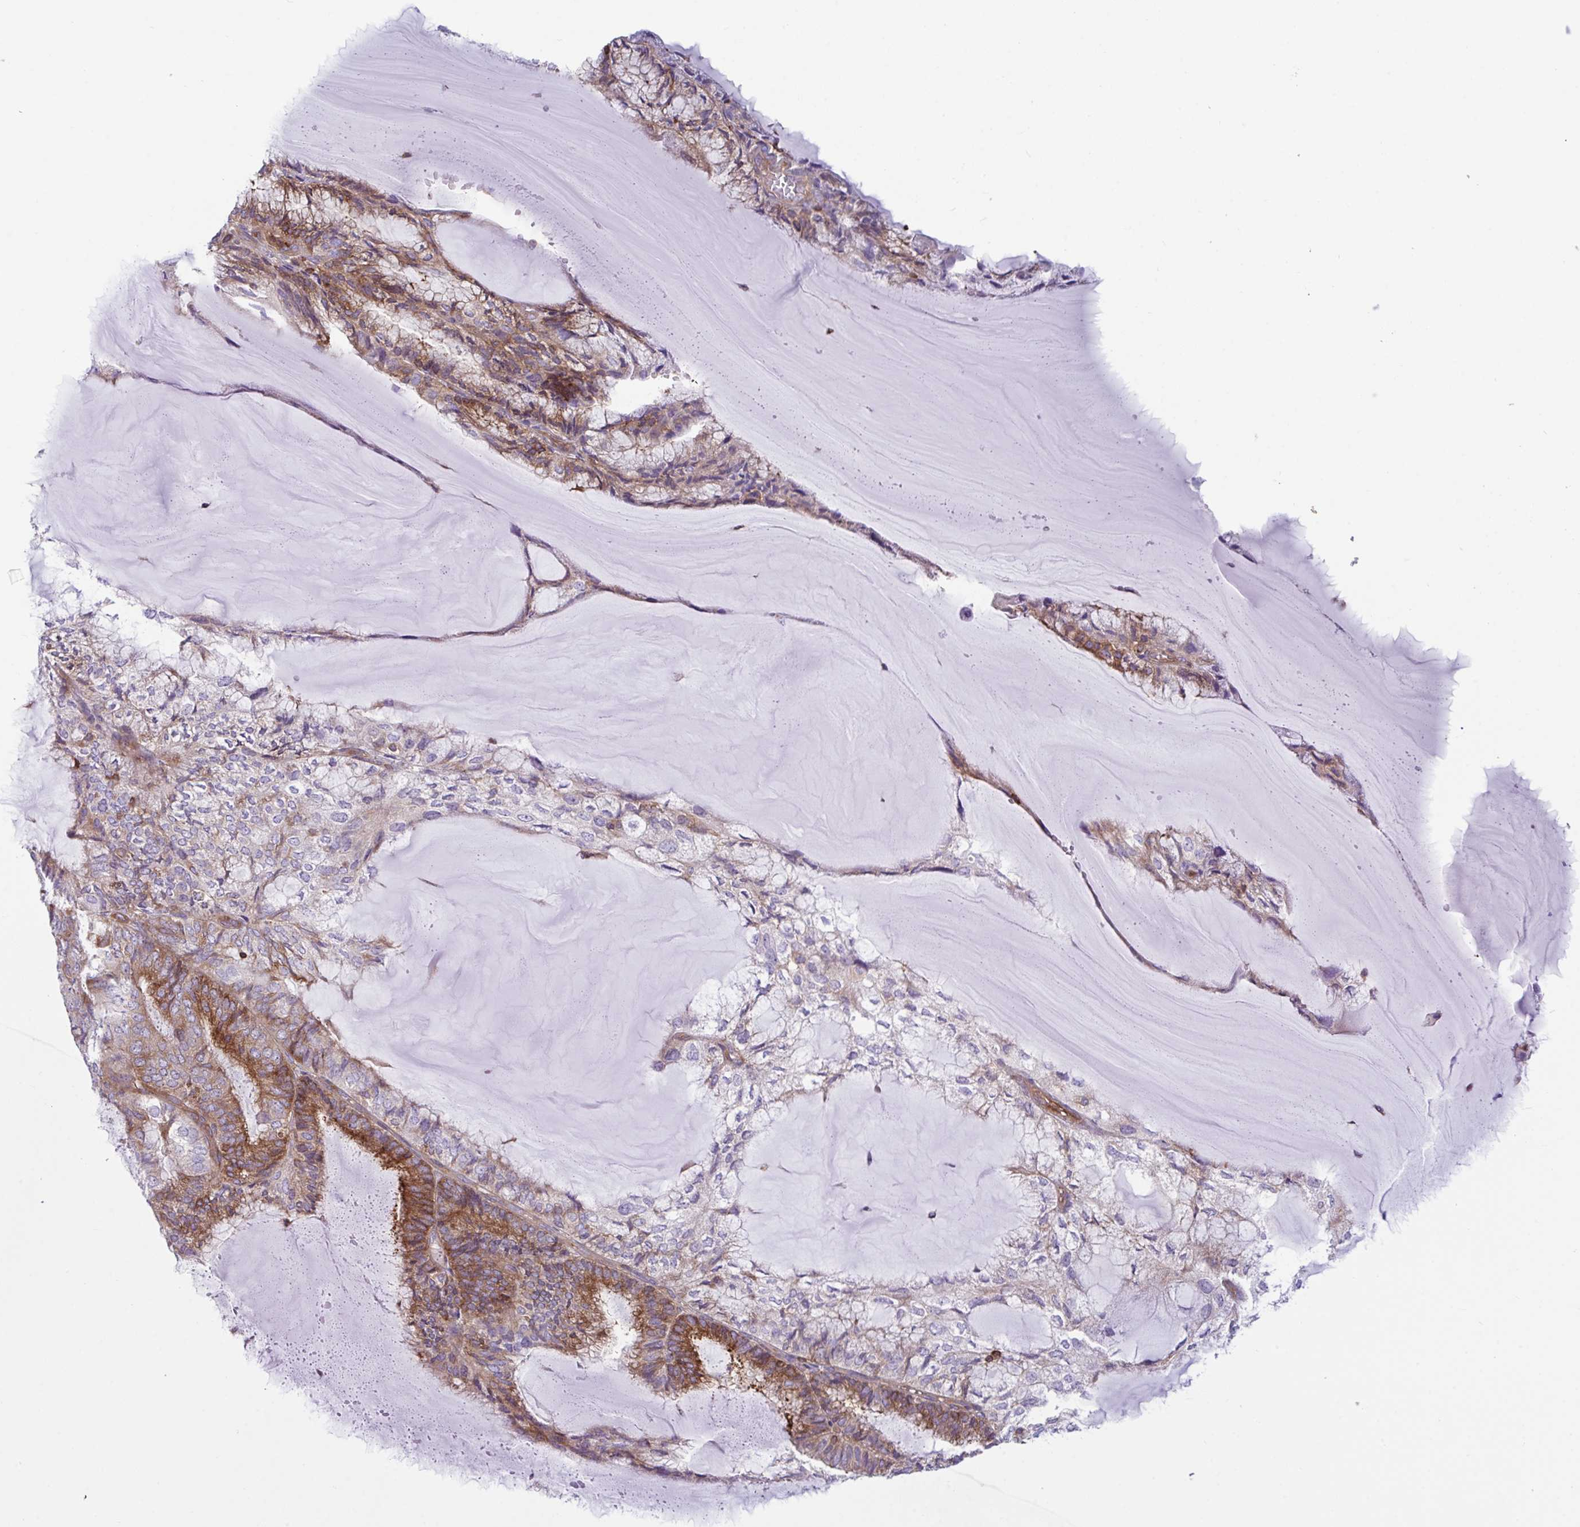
{"staining": {"intensity": "moderate", "quantity": "25%-75%", "location": "cytoplasmic/membranous"}, "tissue": "endometrial cancer", "cell_type": "Tumor cells", "image_type": "cancer", "snomed": [{"axis": "morphology", "description": "Adenocarcinoma, NOS"}, {"axis": "topography", "description": "Endometrium"}], "caption": "The micrograph displays a brown stain indicating the presence of a protein in the cytoplasmic/membranous of tumor cells in endometrial adenocarcinoma.", "gene": "TSC22D3", "patient": {"sex": "female", "age": 81}}